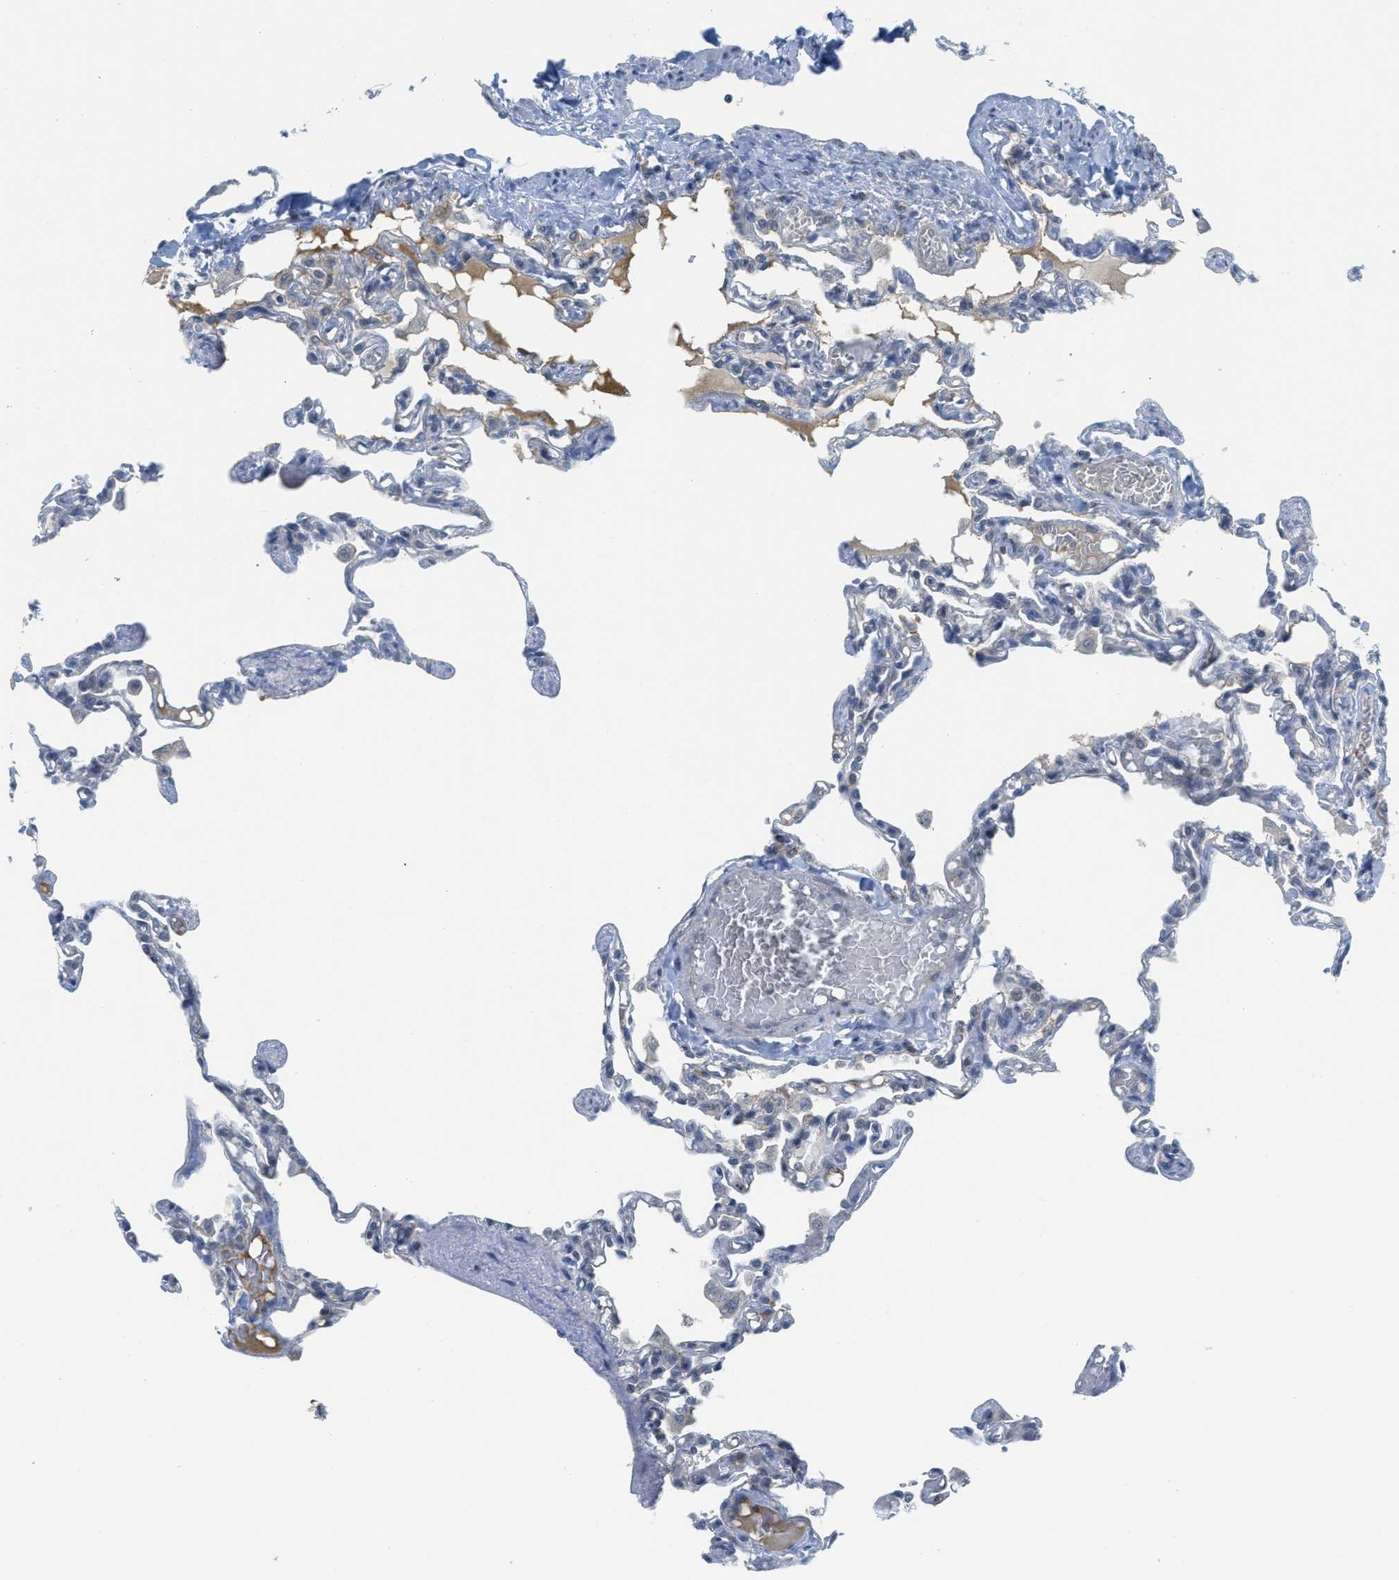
{"staining": {"intensity": "negative", "quantity": "none", "location": "none"}, "tissue": "lung", "cell_type": "Alveolar cells", "image_type": "normal", "snomed": [{"axis": "morphology", "description": "Normal tissue, NOS"}, {"axis": "topography", "description": "Lung"}], "caption": "This image is of normal lung stained with immunohistochemistry (IHC) to label a protein in brown with the nuclei are counter-stained blue. There is no positivity in alveolar cells.", "gene": "TNFAIP1", "patient": {"sex": "male", "age": 21}}